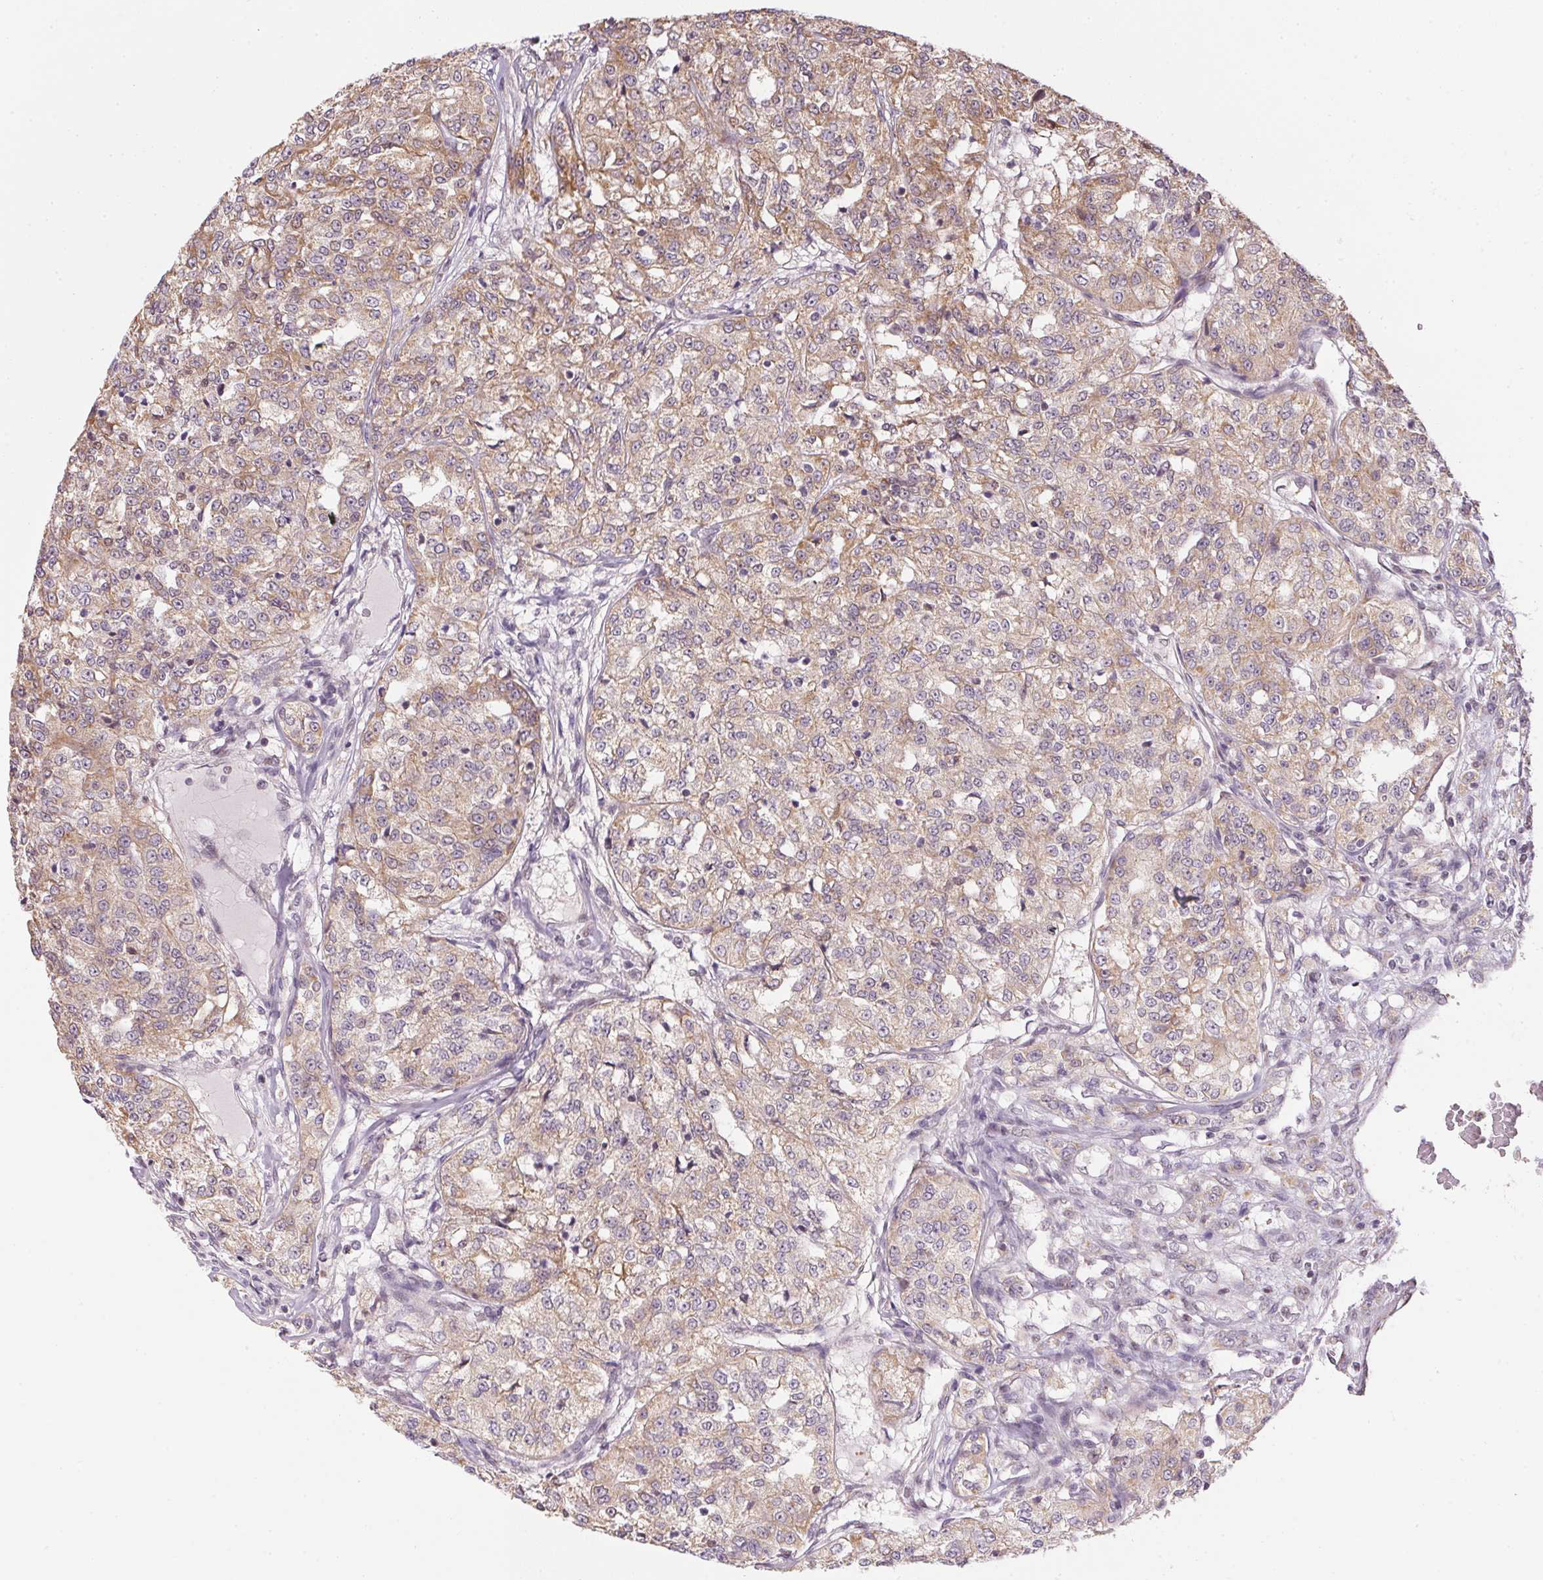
{"staining": {"intensity": "weak", "quantity": "25%-75%", "location": "cytoplasmic/membranous"}, "tissue": "renal cancer", "cell_type": "Tumor cells", "image_type": "cancer", "snomed": [{"axis": "morphology", "description": "Adenocarcinoma, NOS"}, {"axis": "topography", "description": "Kidney"}], "caption": "Immunohistochemical staining of renal adenocarcinoma displays weak cytoplasmic/membranous protein staining in approximately 25%-75% of tumor cells.", "gene": "SC5D", "patient": {"sex": "female", "age": 63}}